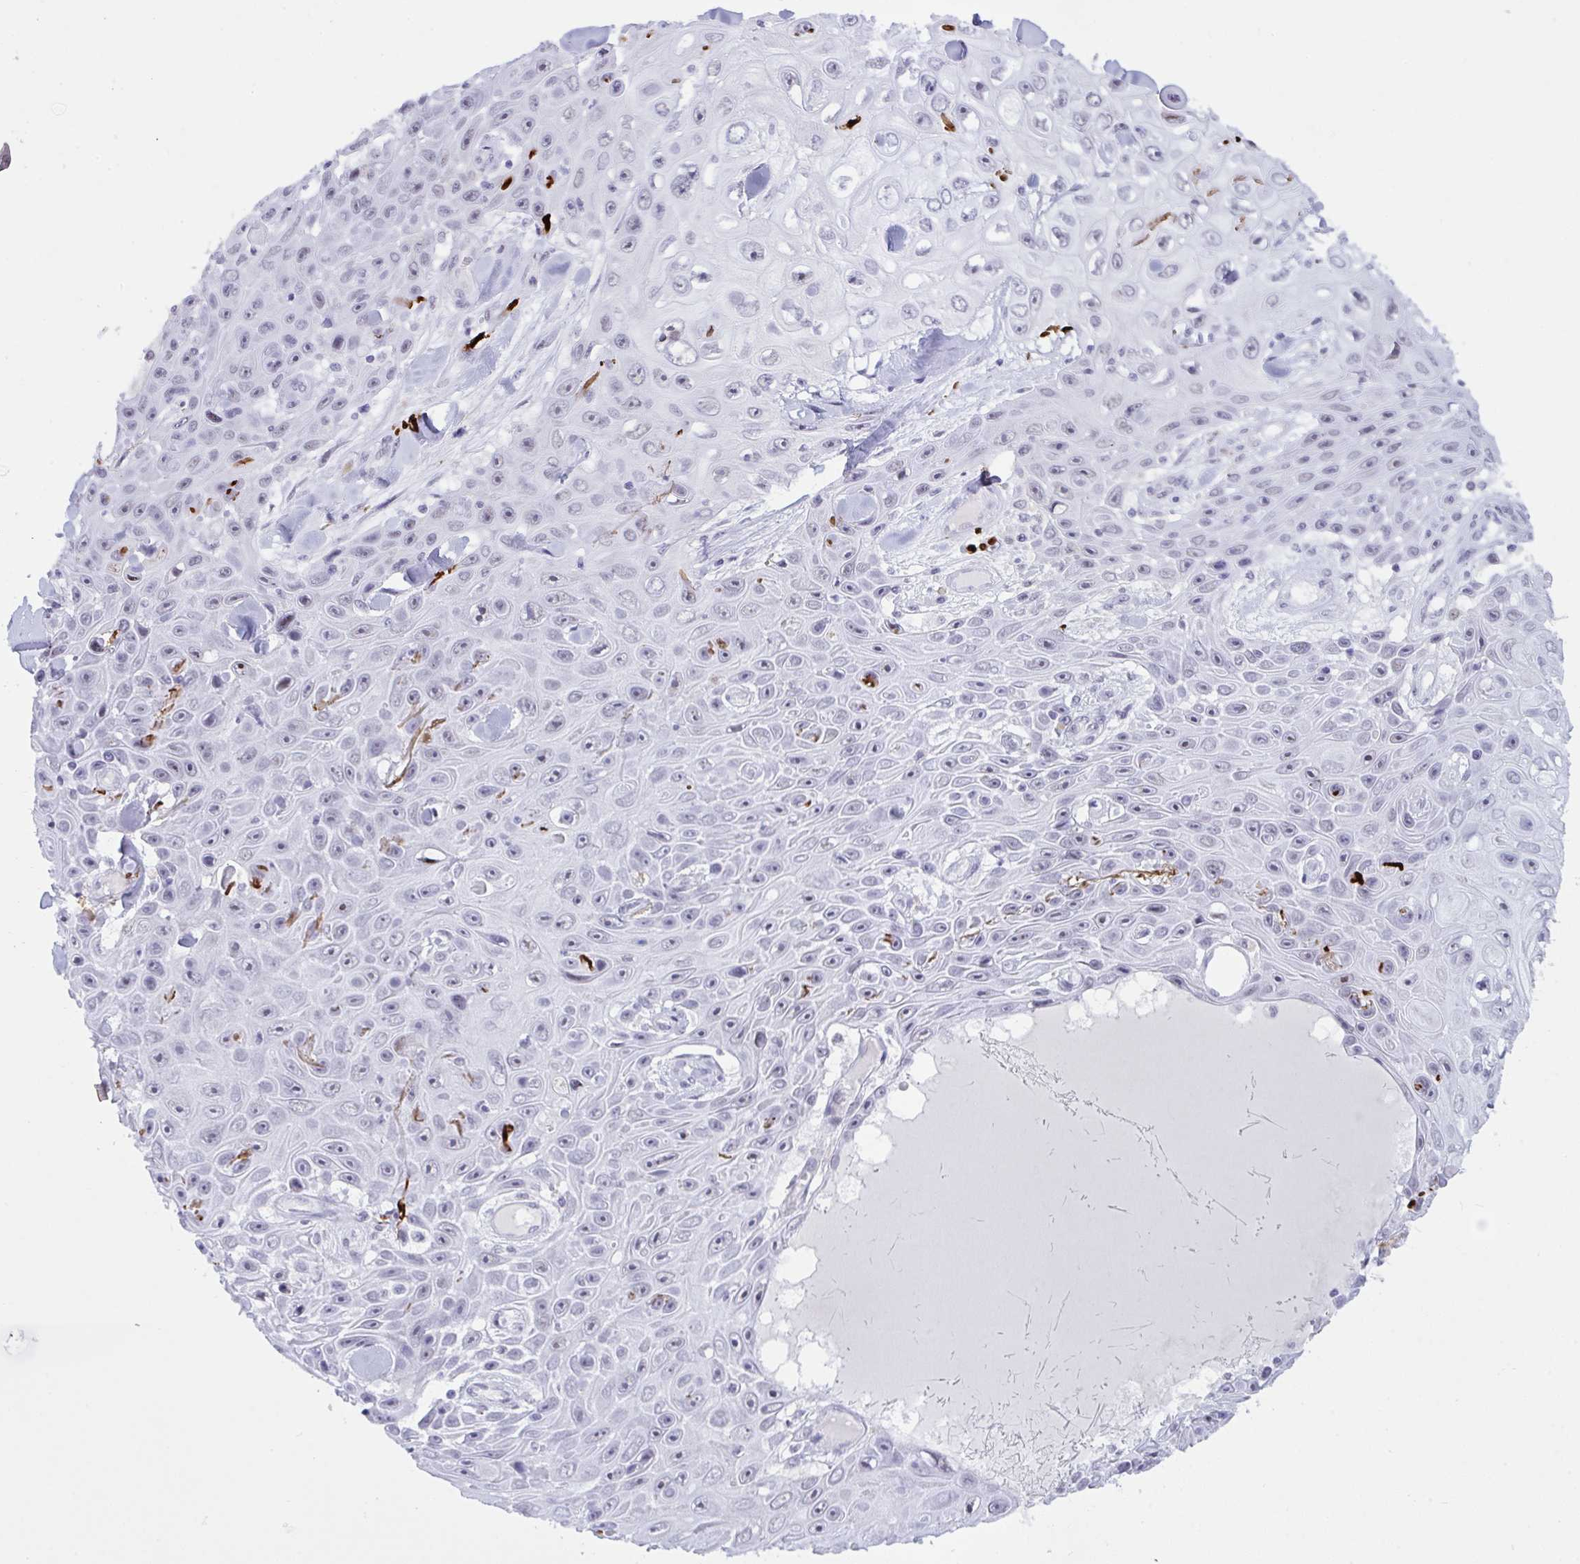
{"staining": {"intensity": "negative", "quantity": "none", "location": "none"}, "tissue": "skin cancer", "cell_type": "Tumor cells", "image_type": "cancer", "snomed": [{"axis": "morphology", "description": "Squamous cell carcinoma, NOS"}, {"axis": "topography", "description": "Skin"}], "caption": "Micrograph shows no significant protein staining in tumor cells of squamous cell carcinoma (skin).", "gene": "ELN", "patient": {"sex": "male", "age": 82}}